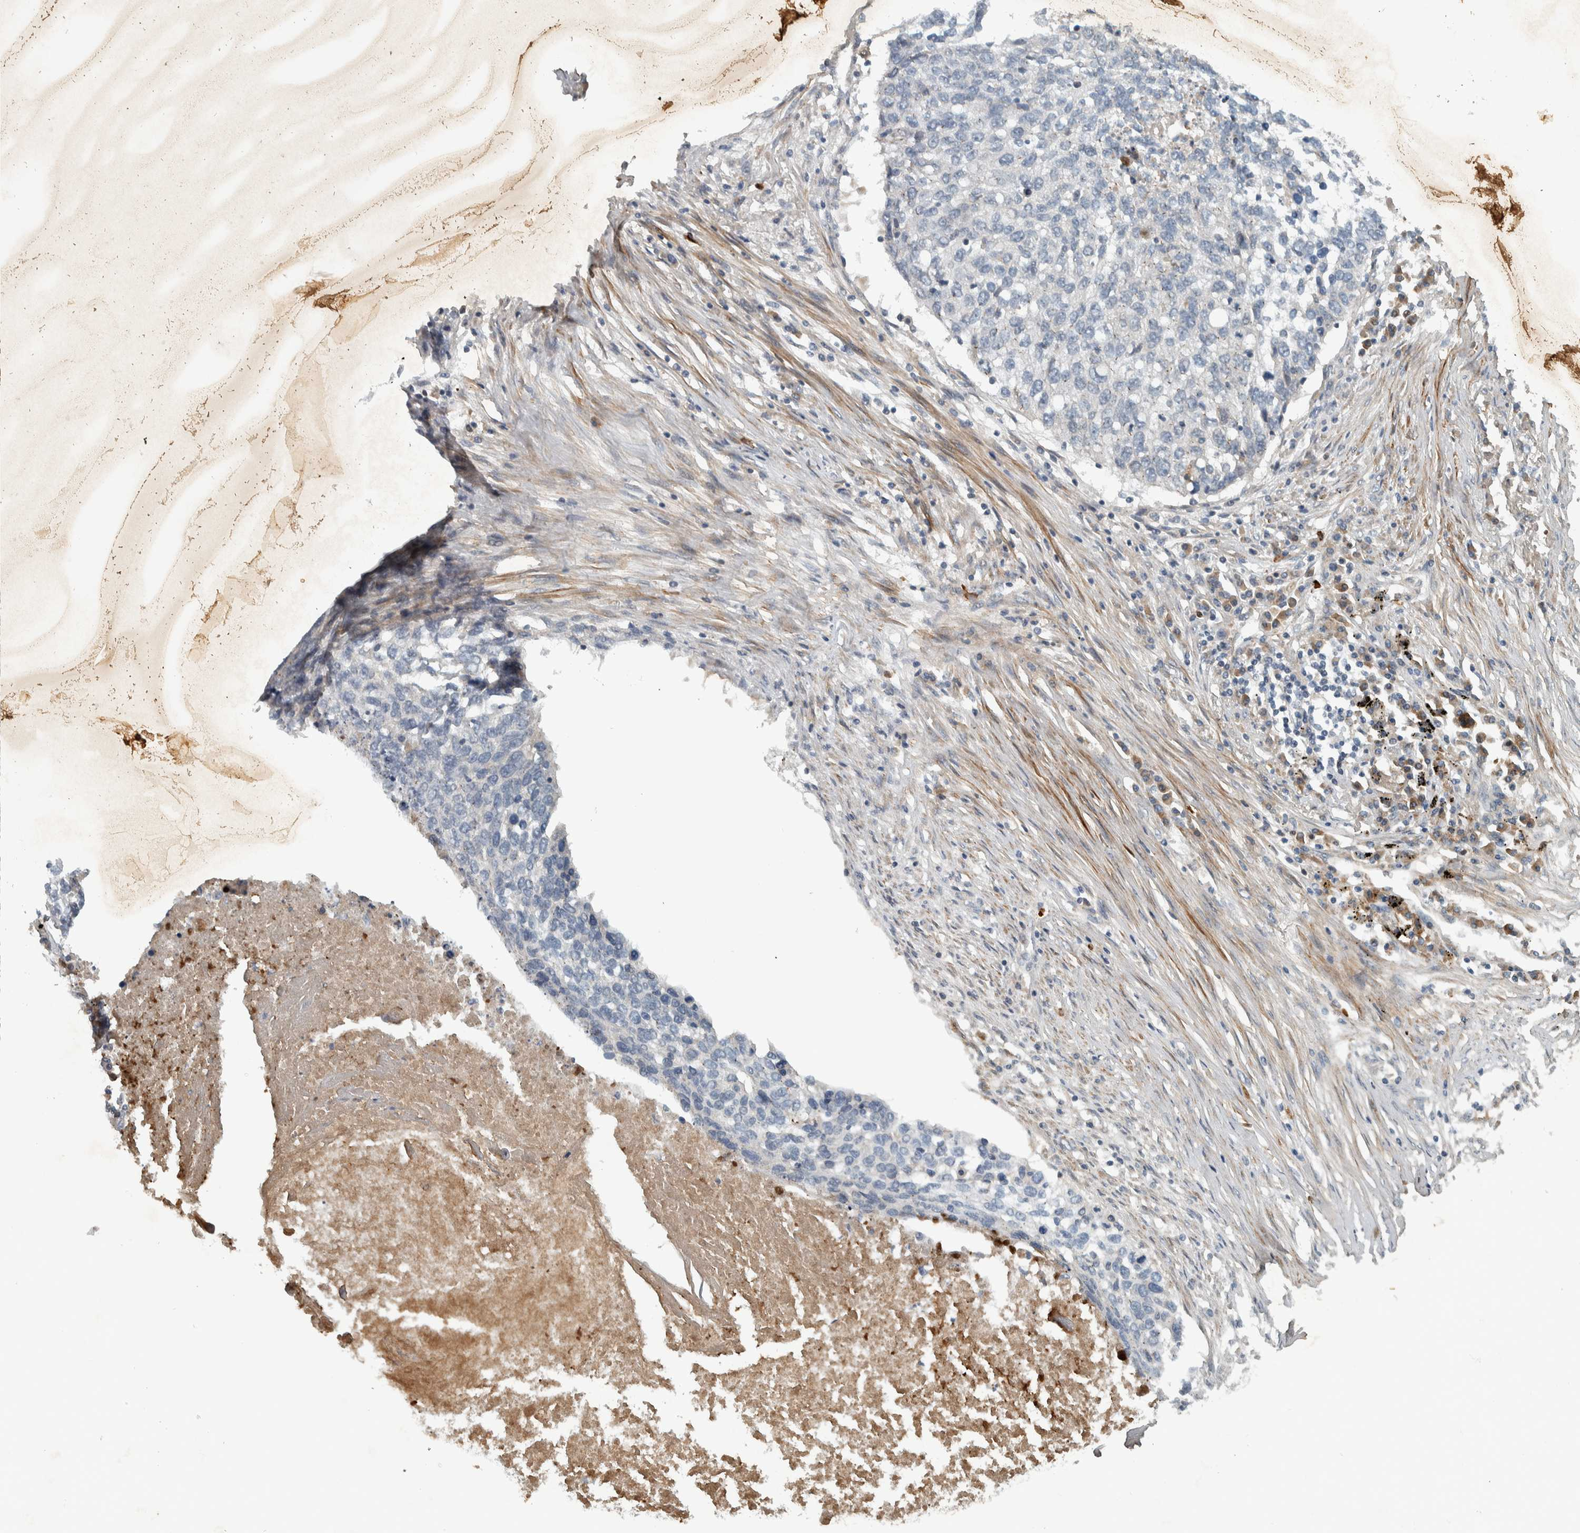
{"staining": {"intensity": "negative", "quantity": "none", "location": "none"}, "tissue": "lung cancer", "cell_type": "Tumor cells", "image_type": "cancer", "snomed": [{"axis": "morphology", "description": "Squamous cell carcinoma, NOS"}, {"axis": "topography", "description": "Lung"}], "caption": "This is an immunohistochemistry image of squamous cell carcinoma (lung). There is no expression in tumor cells.", "gene": "LBHD1", "patient": {"sex": "female", "age": 63}}